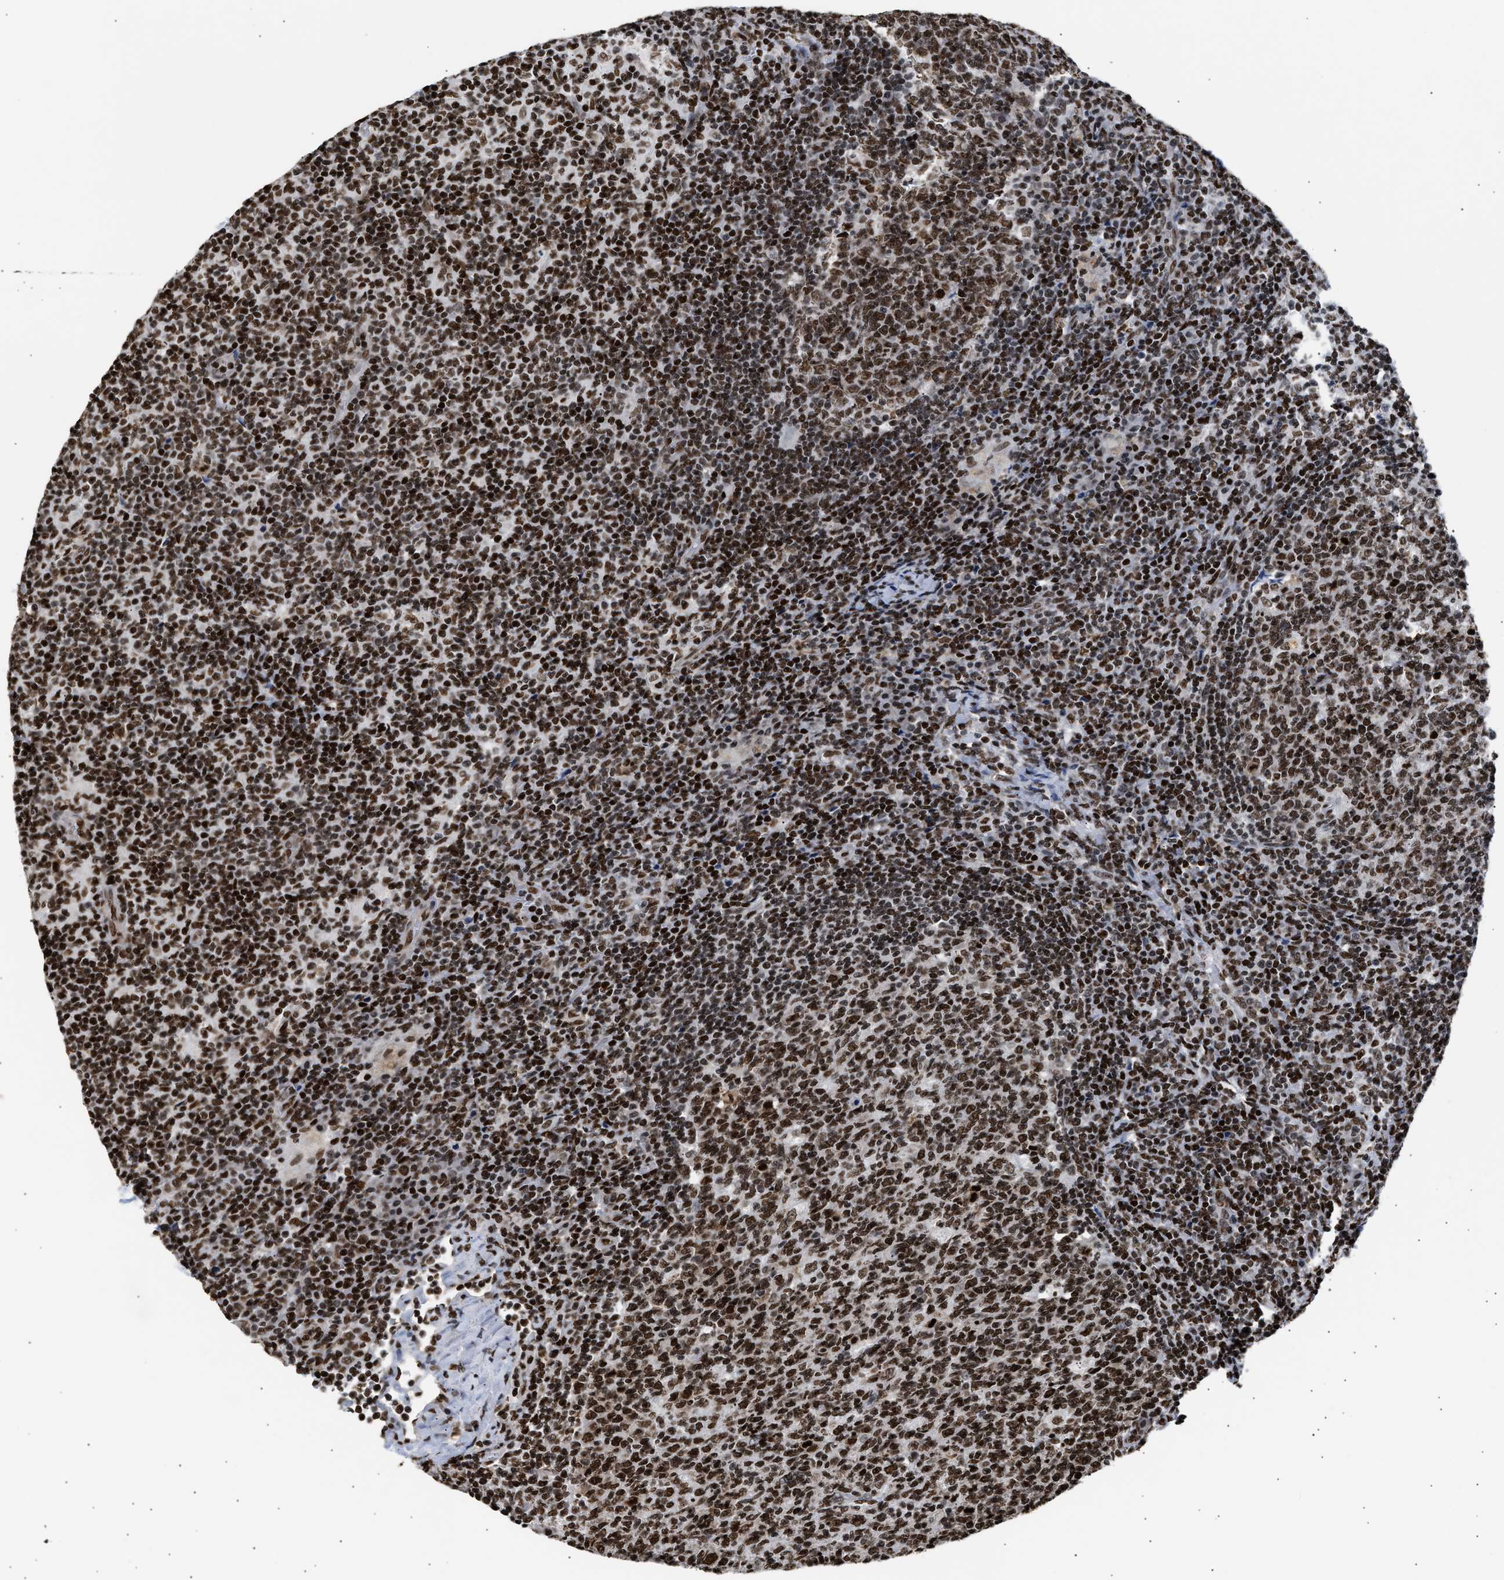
{"staining": {"intensity": "strong", "quantity": ">75%", "location": "nuclear"}, "tissue": "lymph node", "cell_type": "Germinal center cells", "image_type": "normal", "snomed": [{"axis": "morphology", "description": "Normal tissue, NOS"}, {"axis": "morphology", "description": "Inflammation, NOS"}, {"axis": "topography", "description": "Lymph node"}], "caption": "Immunohistochemical staining of benign human lymph node exhibits high levels of strong nuclear staining in approximately >75% of germinal center cells.", "gene": "PSIP1", "patient": {"sex": "male", "age": 55}}